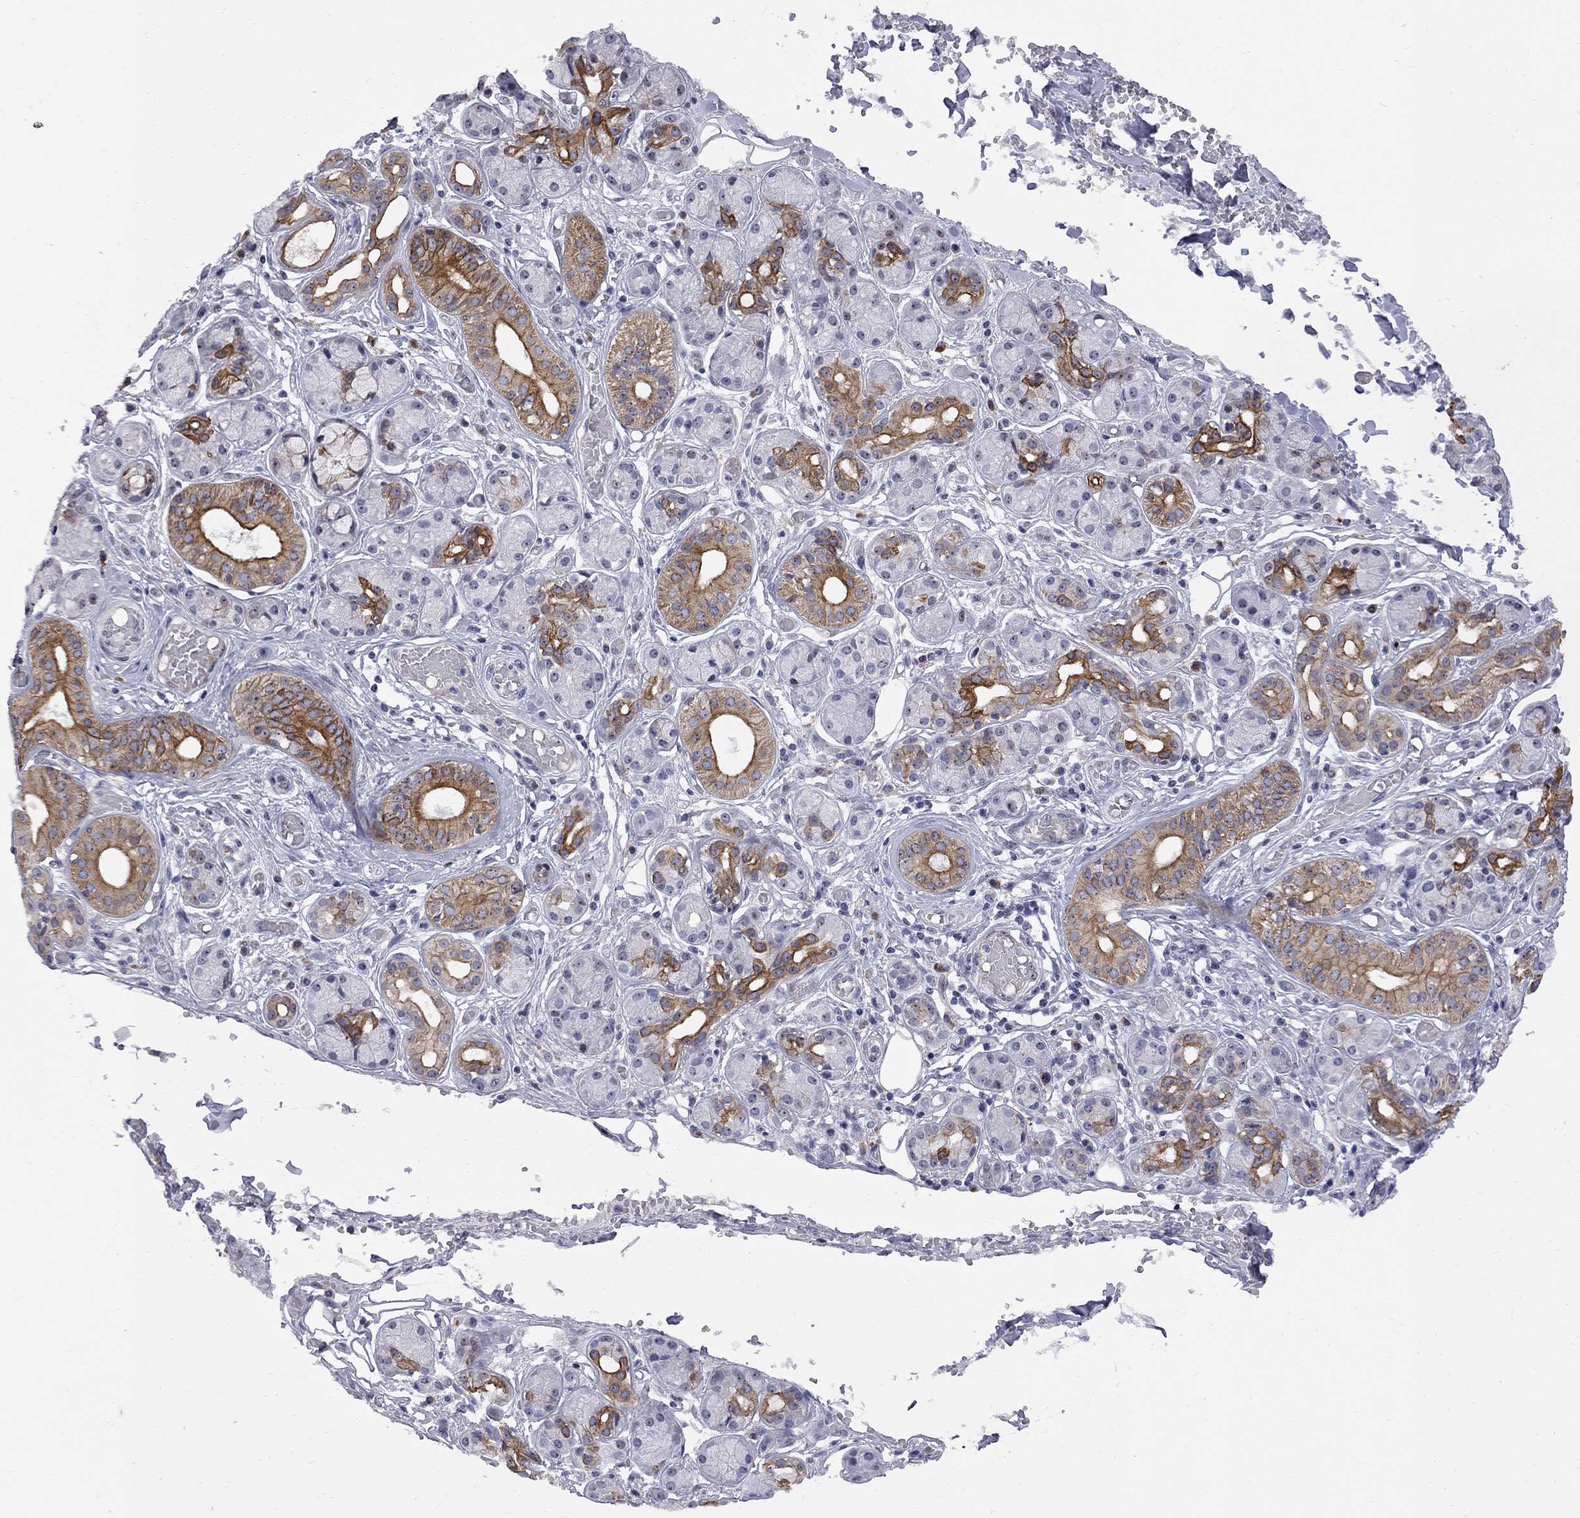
{"staining": {"intensity": "moderate", "quantity": "<25%", "location": "cytoplasmic/membranous"}, "tissue": "salivary gland", "cell_type": "Glandular cells", "image_type": "normal", "snomed": [{"axis": "morphology", "description": "Normal tissue, NOS"}, {"axis": "topography", "description": "Salivary gland"}, {"axis": "topography", "description": "Peripheral nerve tissue"}], "caption": "Salivary gland stained for a protein (brown) reveals moderate cytoplasmic/membranous positive positivity in about <25% of glandular cells.", "gene": "DHX33", "patient": {"sex": "male", "age": 71}}